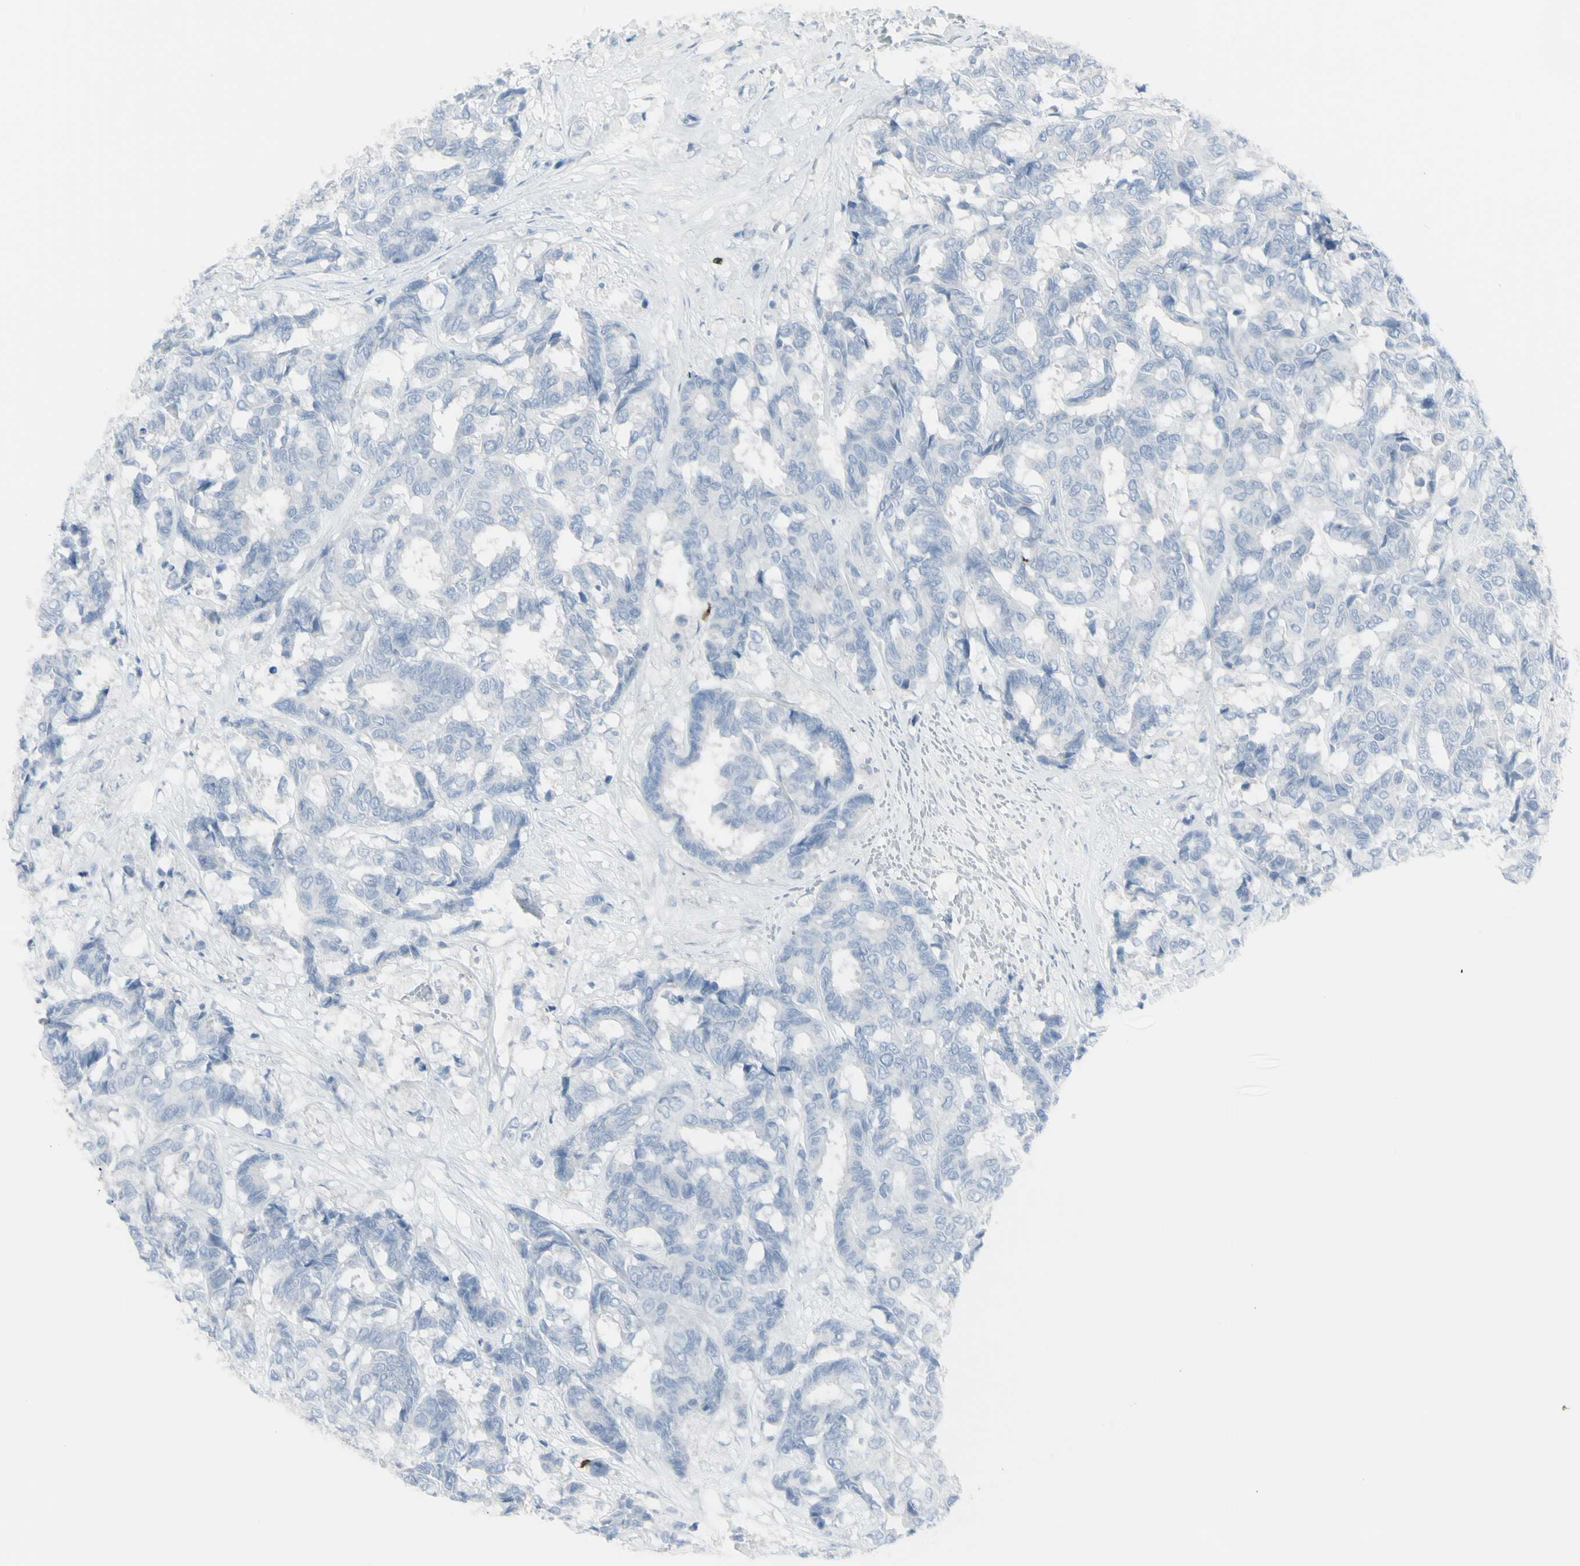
{"staining": {"intensity": "negative", "quantity": "none", "location": "none"}, "tissue": "breast cancer", "cell_type": "Tumor cells", "image_type": "cancer", "snomed": [{"axis": "morphology", "description": "Duct carcinoma"}, {"axis": "topography", "description": "Breast"}], "caption": "High power microscopy micrograph of an immunohistochemistry (IHC) micrograph of breast infiltrating ductal carcinoma, revealing no significant expression in tumor cells.", "gene": "CD247", "patient": {"sex": "female", "age": 87}}